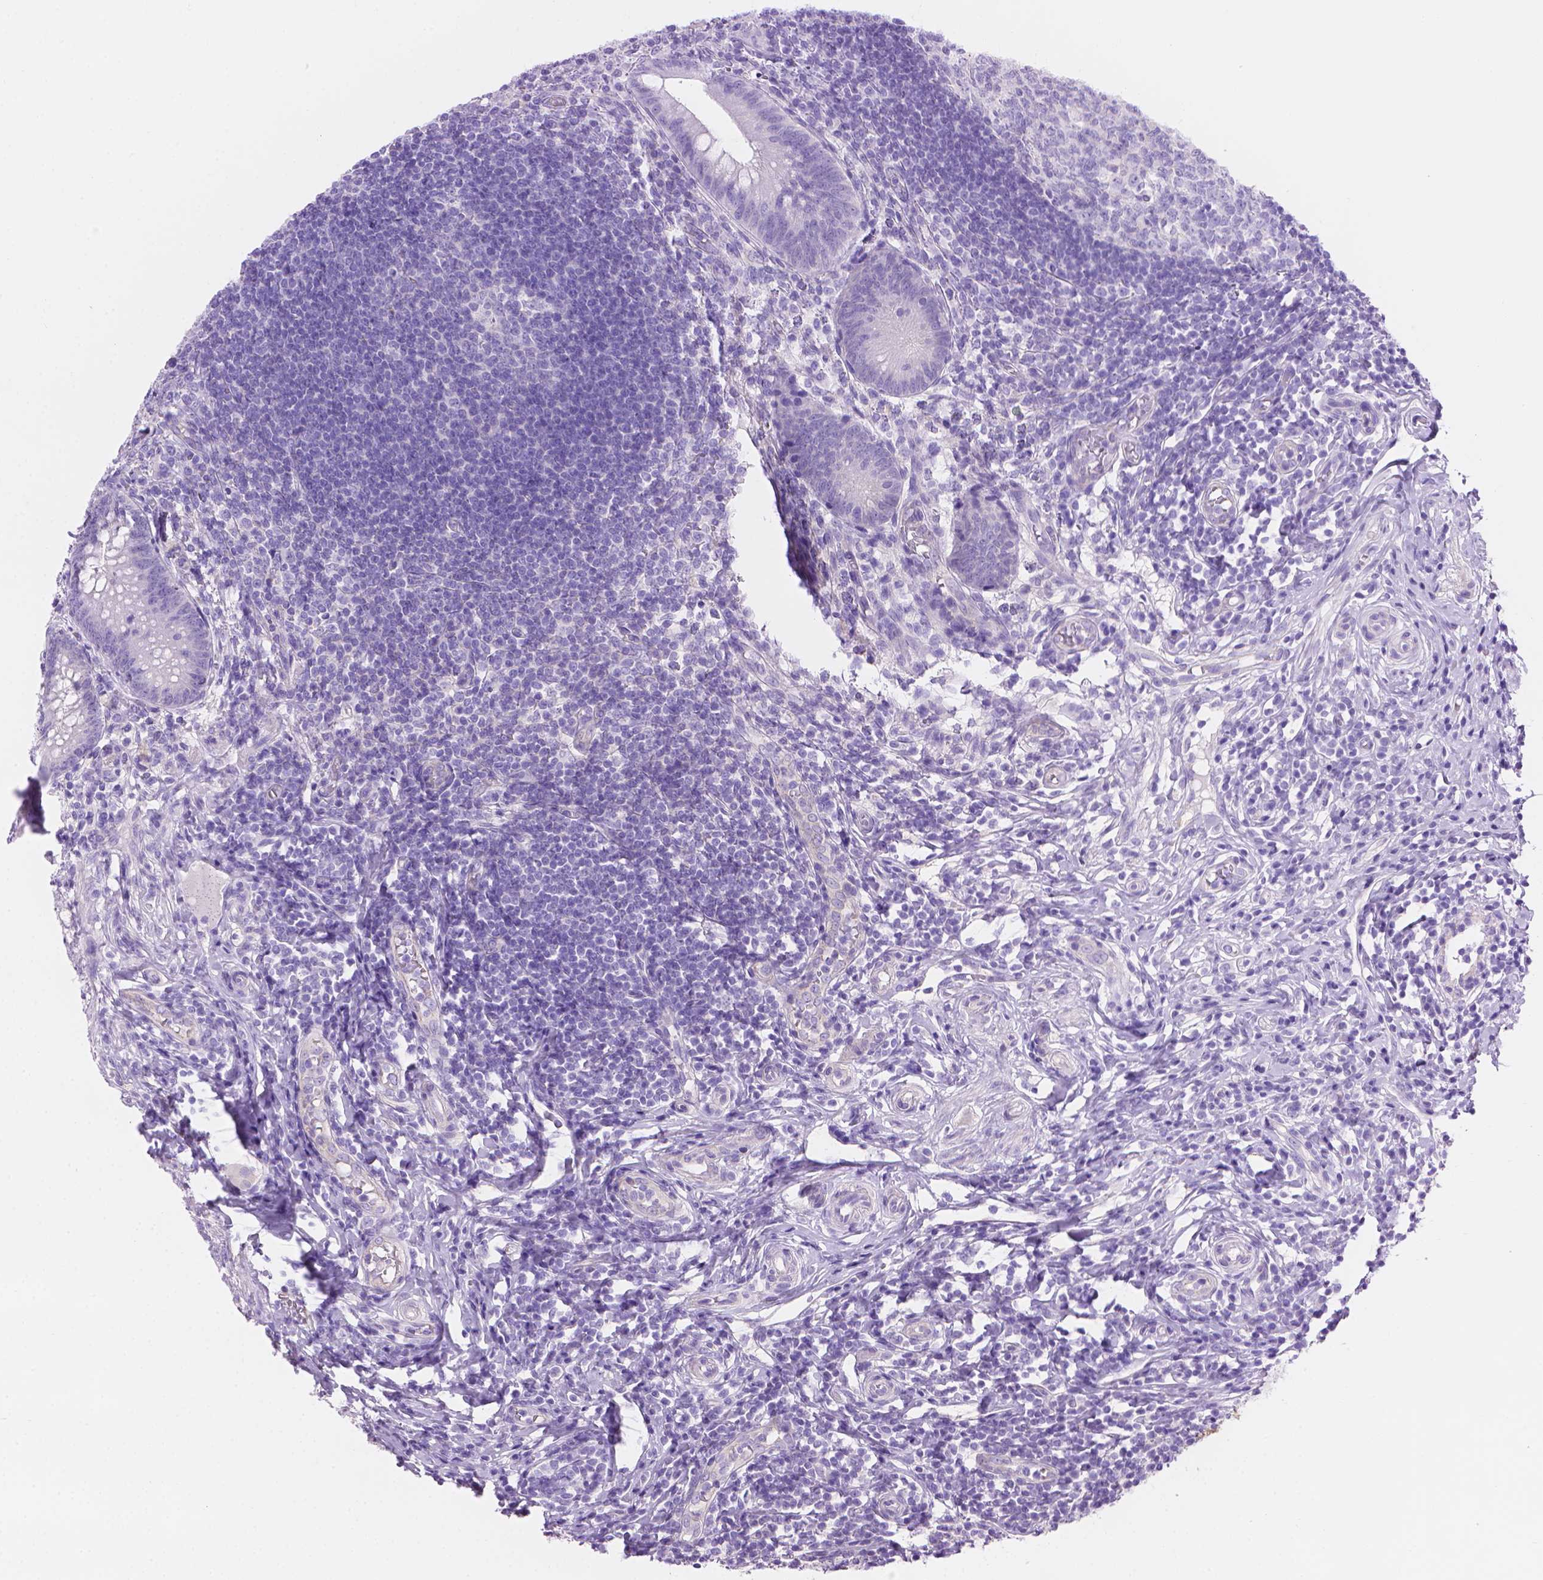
{"staining": {"intensity": "weak", "quantity": ">75%", "location": "cytoplasmic/membranous"}, "tissue": "appendix", "cell_type": "Glandular cells", "image_type": "normal", "snomed": [{"axis": "morphology", "description": "Normal tissue, NOS"}, {"axis": "morphology", "description": "Inflammation, NOS"}, {"axis": "topography", "description": "Appendix"}], "caption": "Unremarkable appendix displays weak cytoplasmic/membranous expression in about >75% of glandular cells The protein of interest is stained brown, and the nuclei are stained in blue (DAB IHC with brightfield microscopy, high magnification)..", "gene": "AMMECR1L", "patient": {"sex": "male", "age": 16}}